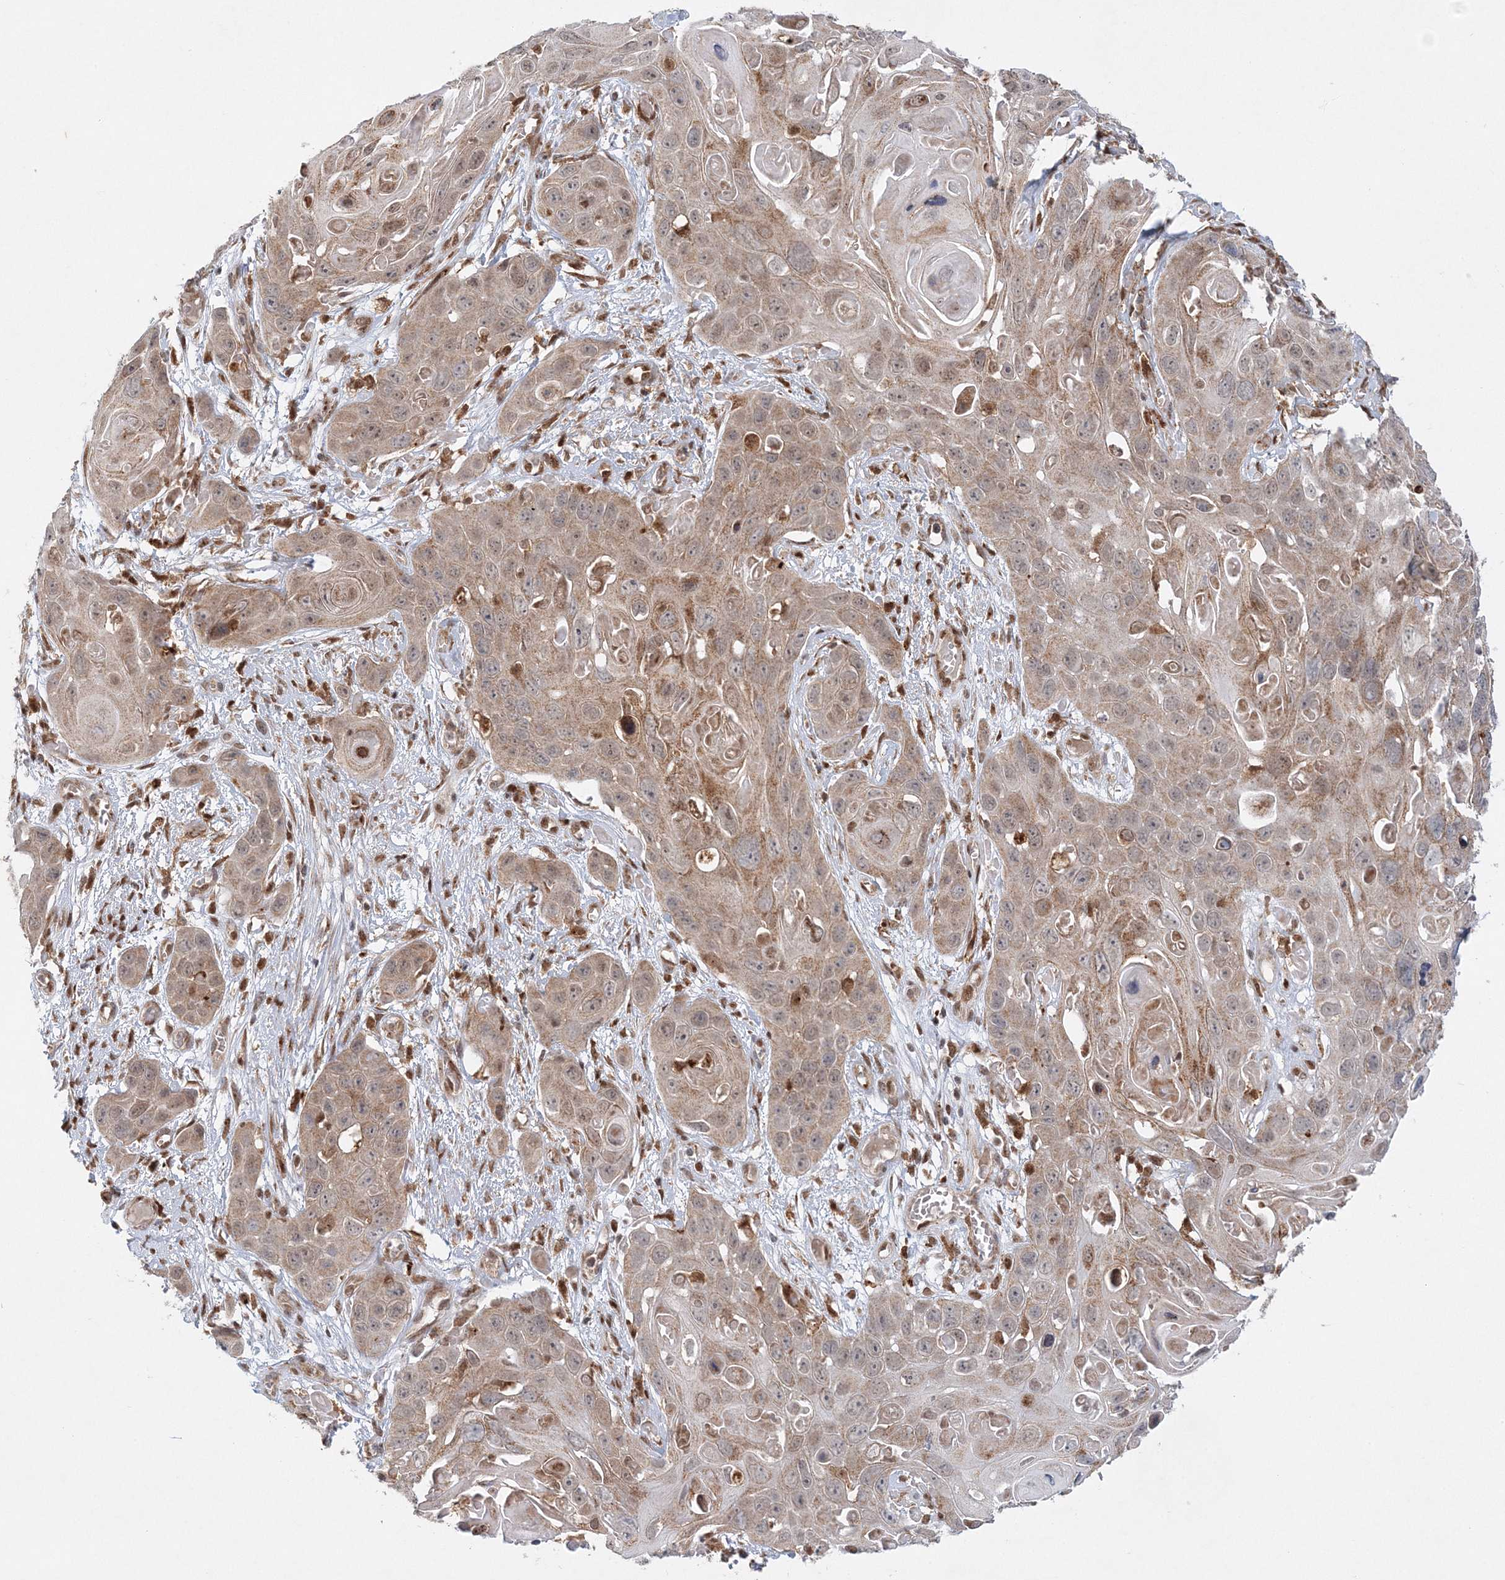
{"staining": {"intensity": "weak", "quantity": ">75%", "location": "cytoplasmic/membranous"}, "tissue": "skin cancer", "cell_type": "Tumor cells", "image_type": "cancer", "snomed": [{"axis": "morphology", "description": "Squamous cell carcinoma, NOS"}, {"axis": "topography", "description": "Skin"}], "caption": "An IHC histopathology image of neoplastic tissue is shown. Protein staining in brown highlights weak cytoplasmic/membranous positivity in skin cancer (squamous cell carcinoma) within tumor cells. (DAB (3,3'-diaminobenzidine) IHC with brightfield microscopy, high magnification).", "gene": "RAB11FIP2", "patient": {"sex": "male", "age": 55}}